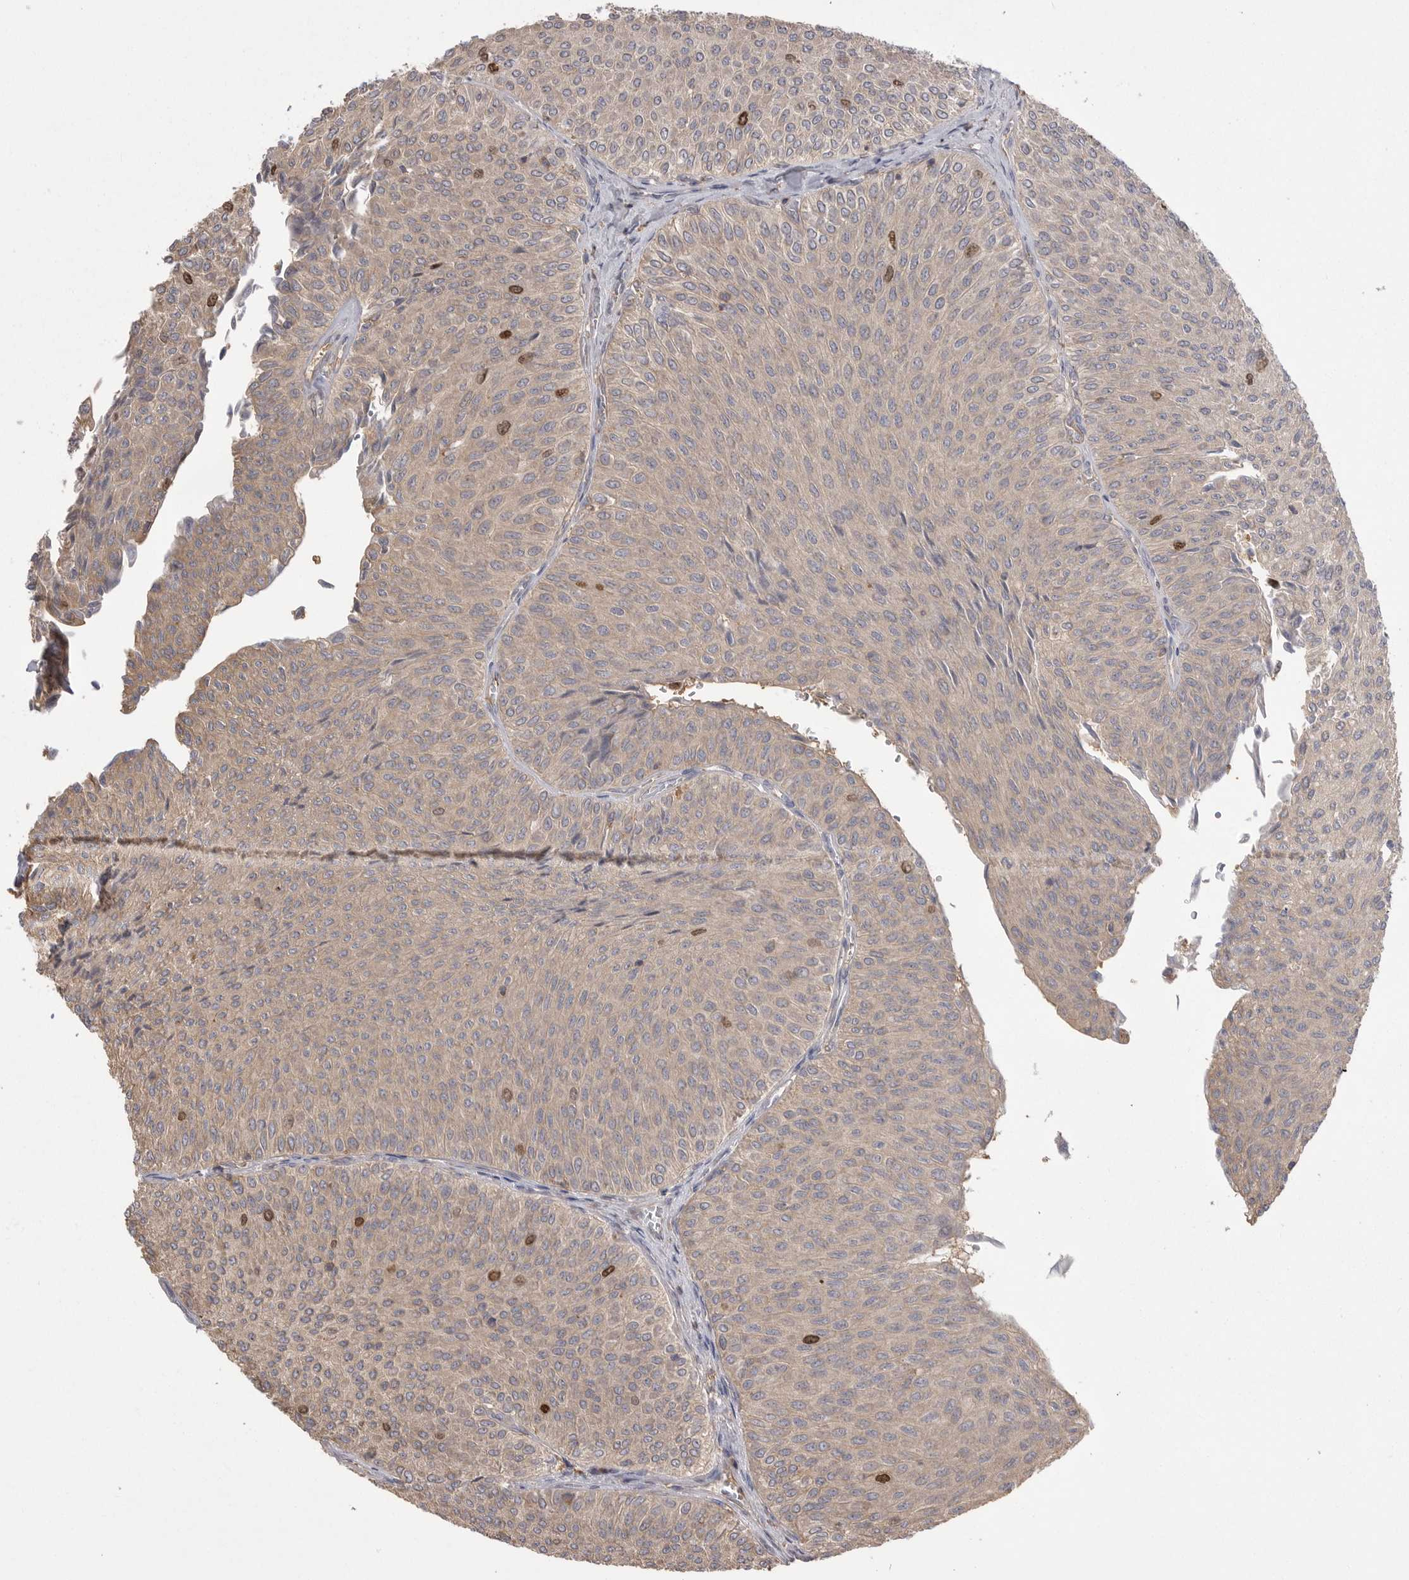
{"staining": {"intensity": "strong", "quantity": "<25%", "location": "cytoplasmic/membranous,nuclear"}, "tissue": "urothelial cancer", "cell_type": "Tumor cells", "image_type": "cancer", "snomed": [{"axis": "morphology", "description": "Urothelial carcinoma, Low grade"}, {"axis": "topography", "description": "Urinary bladder"}], "caption": "Protein staining reveals strong cytoplasmic/membranous and nuclear positivity in approximately <25% of tumor cells in urothelial cancer.", "gene": "TOP2A", "patient": {"sex": "male", "age": 78}}